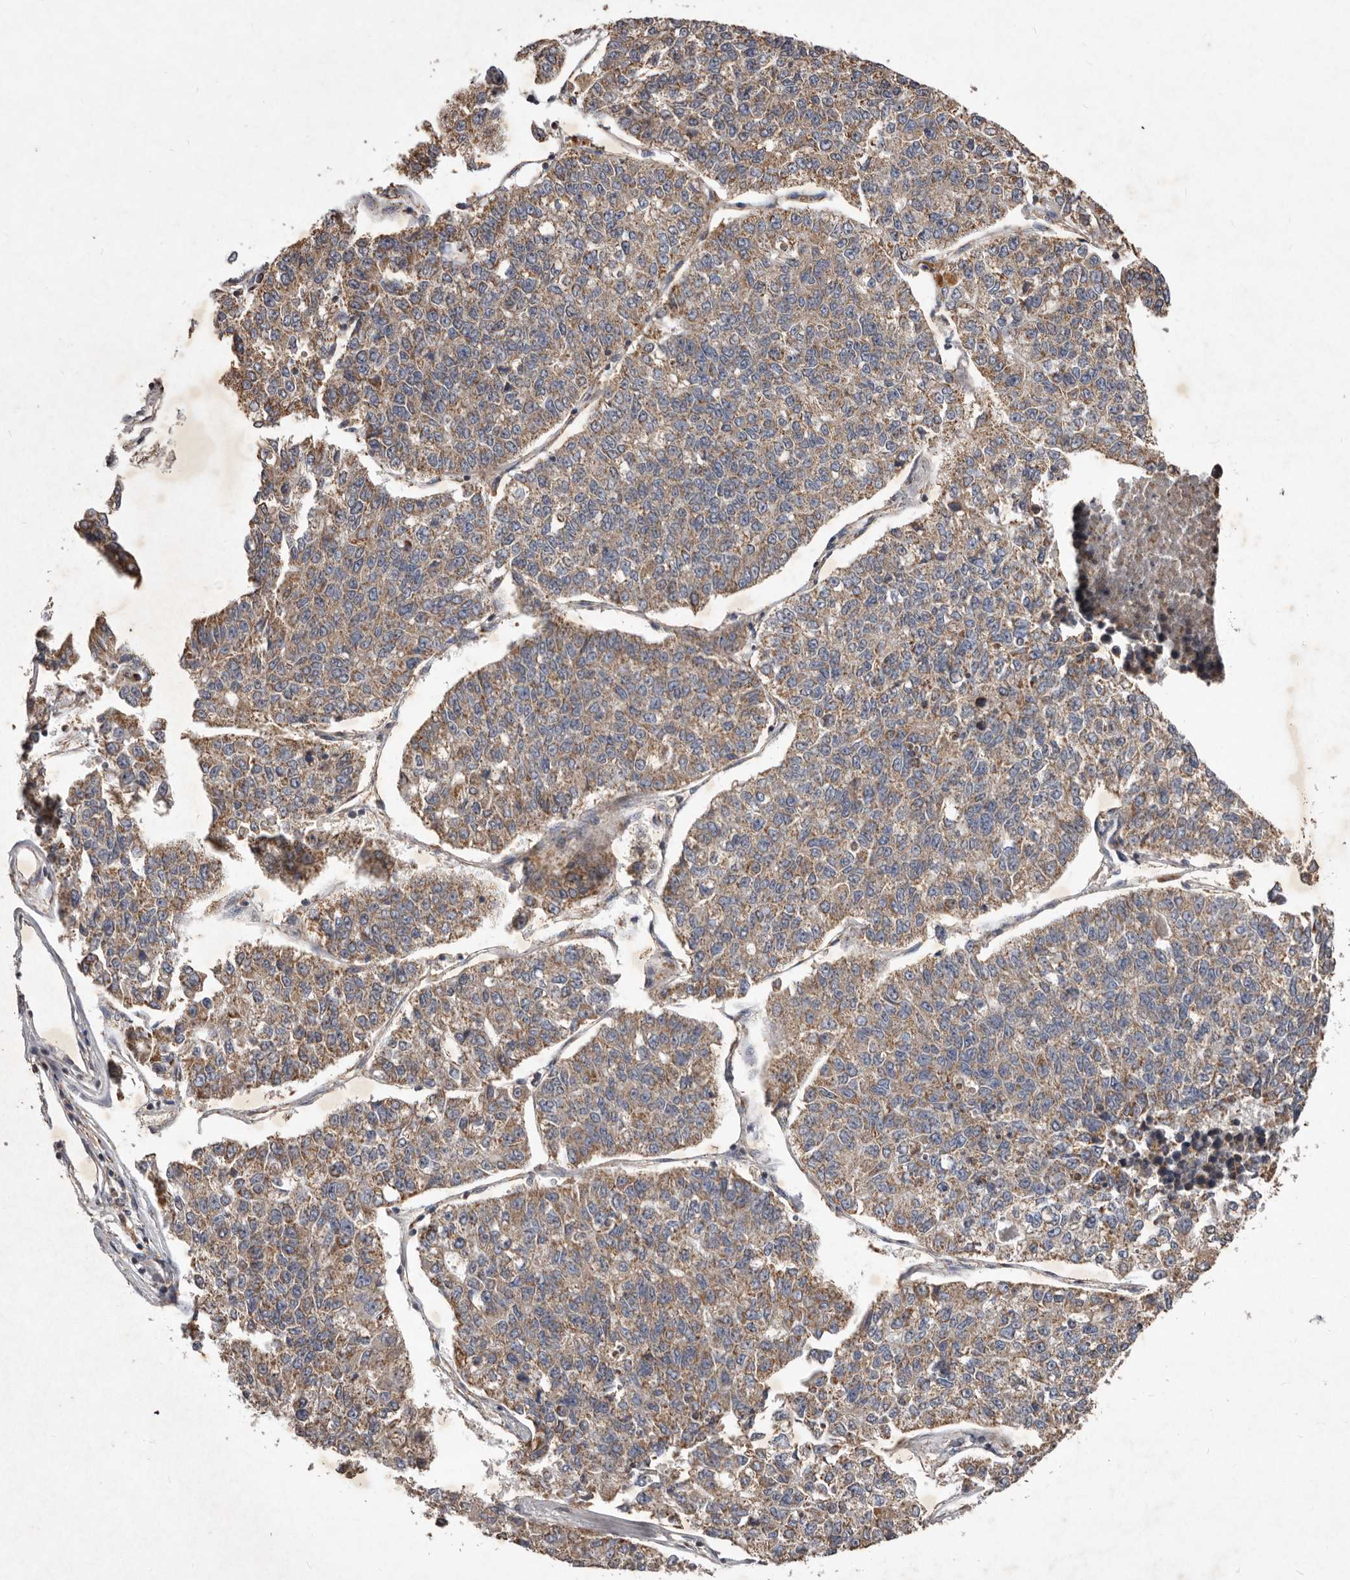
{"staining": {"intensity": "moderate", "quantity": ">75%", "location": "cytoplasmic/membranous"}, "tissue": "lung cancer", "cell_type": "Tumor cells", "image_type": "cancer", "snomed": [{"axis": "morphology", "description": "Adenocarcinoma, NOS"}, {"axis": "topography", "description": "Lung"}], "caption": "Human adenocarcinoma (lung) stained with a brown dye displays moderate cytoplasmic/membranous positive expression in approximately >75% of tumor cells.", "gene": "CXCL14", "patient": {"sex": "male", "age": 49}}